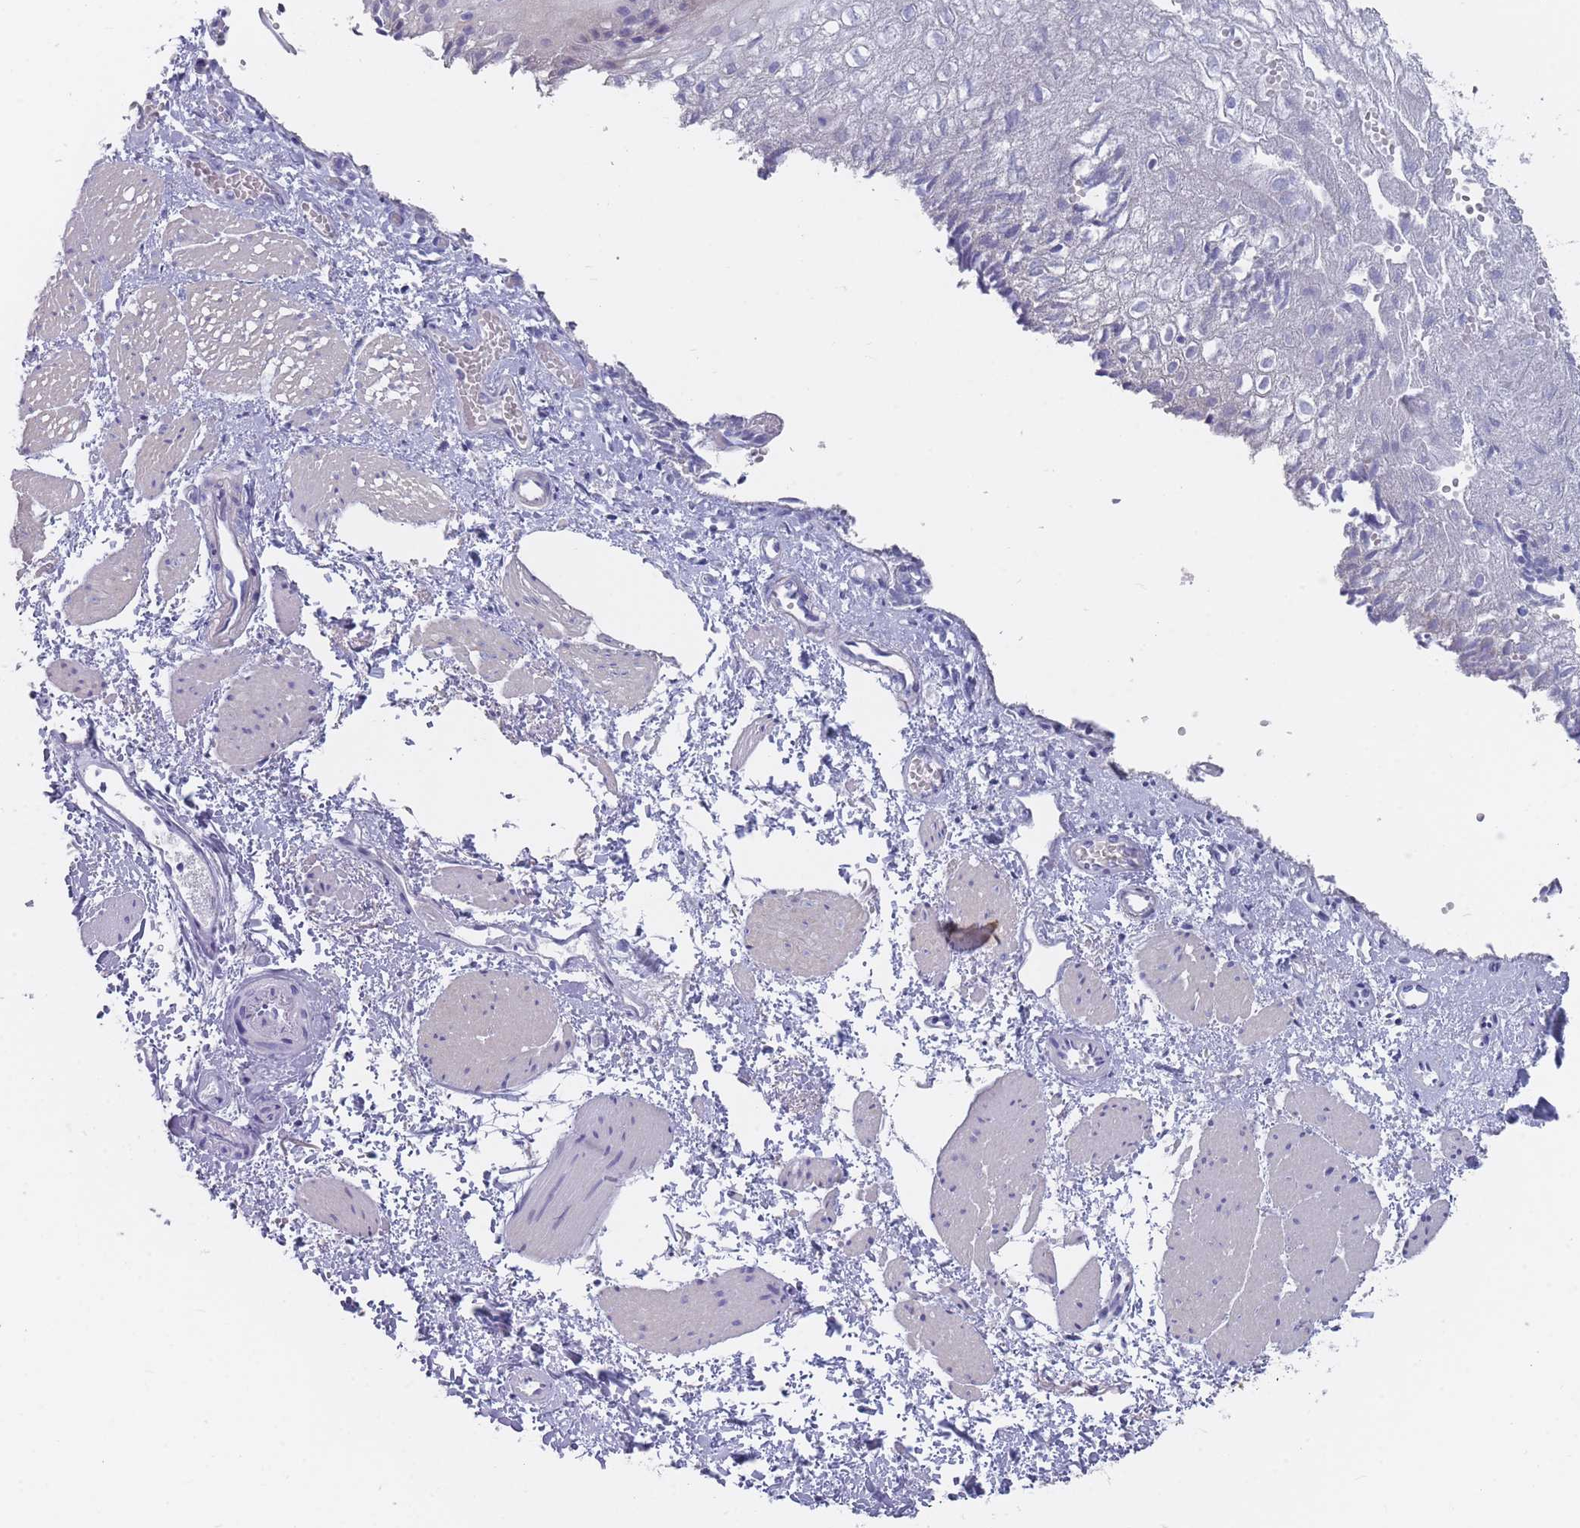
{"staining": {"intensity": "moderate", "quantity": "<25%", "location": "cytoplasmic/membranous"}, "tissue": "esophagus", "cell_type": "Squamous epithelial cells", "image_type": "normal", "snomed": [{"axis": "morphology", "description": "Normal tissue, NOS"}, {"axis": "topography", "description": "Esophagus"}], "caption": "A brown stain highlights moderate cytoplasmic/membranous expression of a protein in squamous epithelial cells of normal human esophagus.", "gene": "PIGU", "patient": {"sex": "male", "age": 69}}